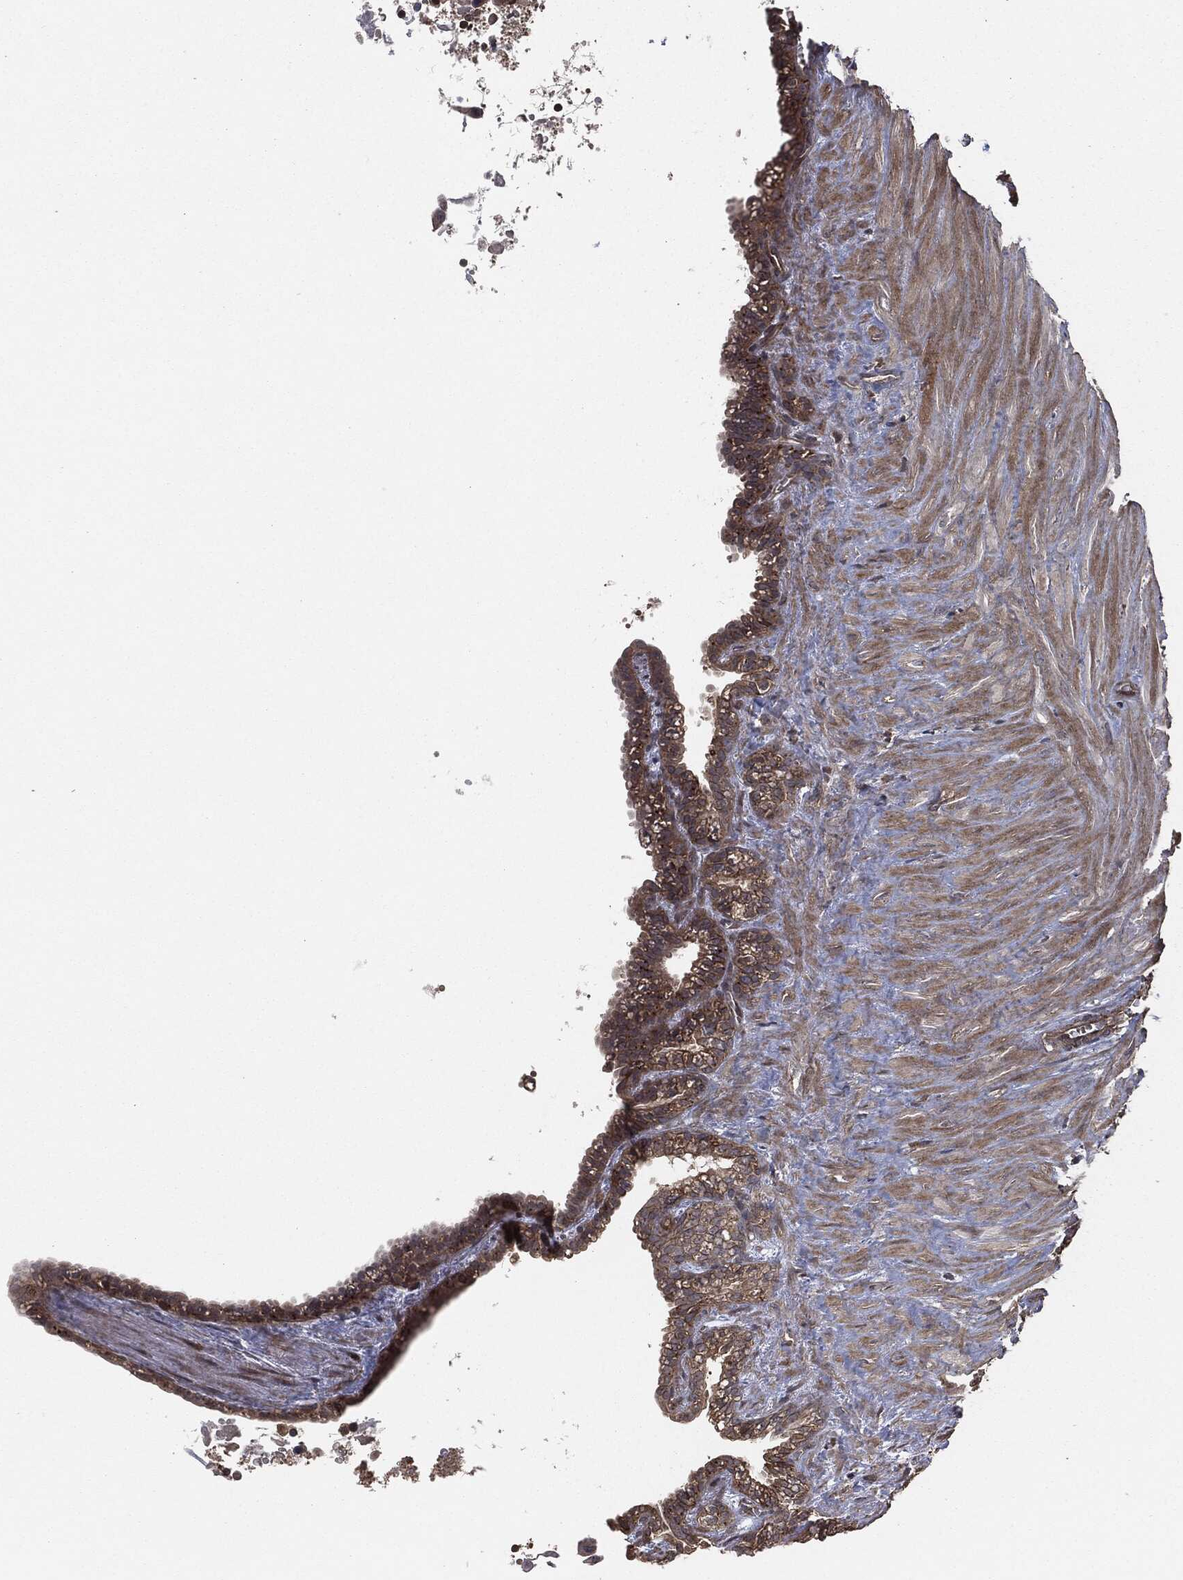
{"staining": {"intensity": "strong", "quantity": "25%-75%", "location": "cytoplasmic/membranous"}, "tissue": "seminal vesicle", "cell_type": "Glandular cells", "image_type": "normal", "snomed": [{"axis": "morphology", "description": "Normal tissue, NOS"}, {"axis": "morphology", "description": "Urothelial carcinoma, NOS"}, {"axis": "topography", "description": "Urinary bladder"}, {"axis": "topography", "description": "Seminal veicle"}], "caption": "Strong cytoplasmic/membranous positivity is identified in about 25%-75% of glandular cells in normal seminal vesicle. Nuclei are stained in blue.", "gene": "ERBIN", "patient": {"sex": "male", "age": 76}}